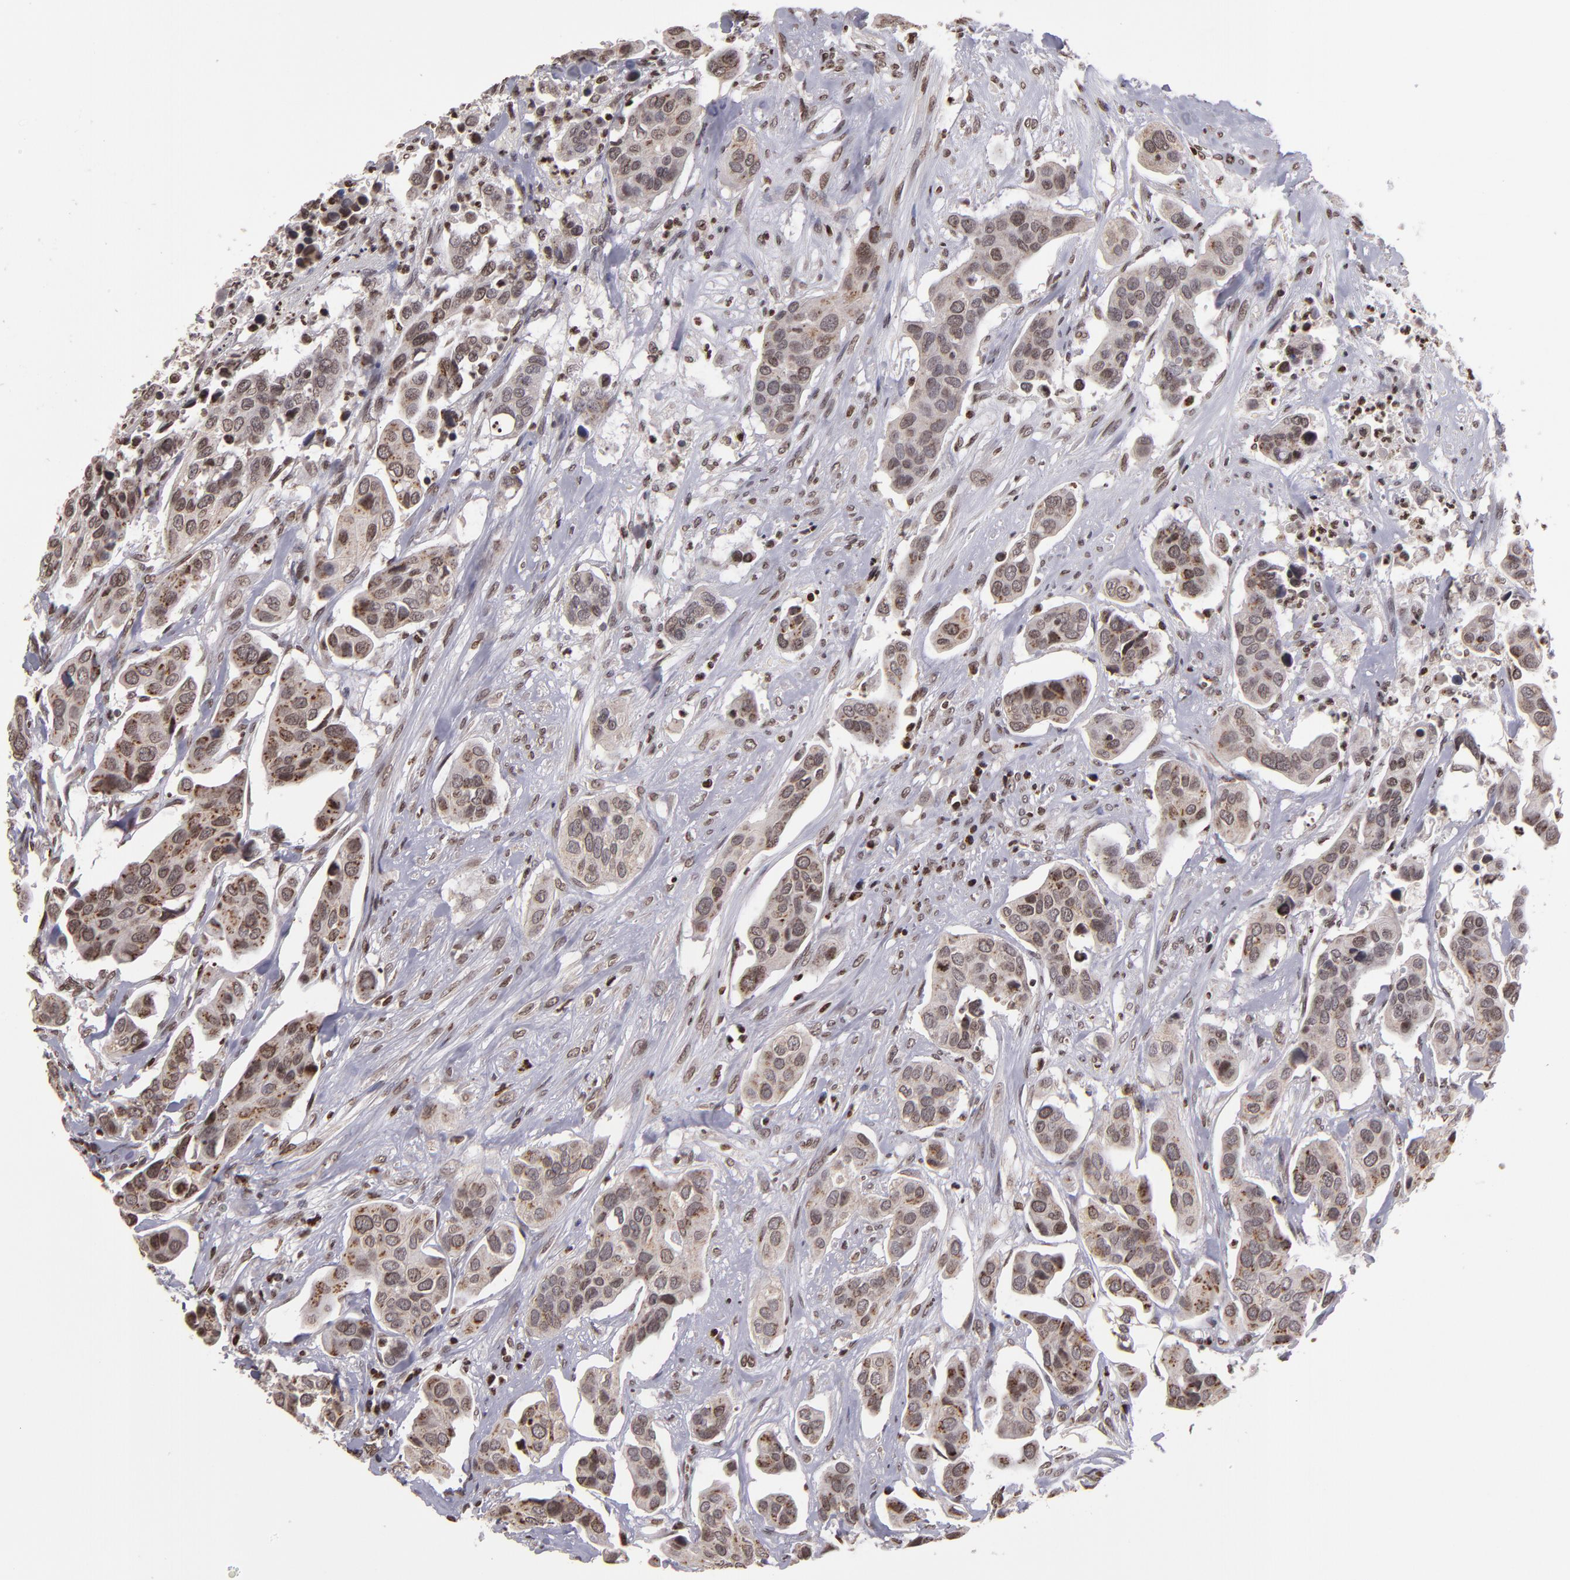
{"staining": {"intensity": "moderate", "quantity": ">75%", "location": "cytoplasmic/membranous,nuclear"}, "tissue": "urothelial cancer", "cell_type": "Tumor cells", "image_type": "cancer", "snomed": [{"axis": "morphology", "description": "Adenocarcinoma, NOS"}, {"axis": "topography", "description": "Urinary bladder"}], "caption": "Immunohistochemistry histopathology image of neoplastic tissue: human urothelial cancer stained using immunohistochemistry shows medium levels of moderate protein expression localized specifically in the cytoplasmic/membranous and nuclear of tumor cells, appearing as a cytoplasmic/membranous and nuclear brown color.", "gene": "CSDC2", "patient": {"sex": "male", "age": 61}}